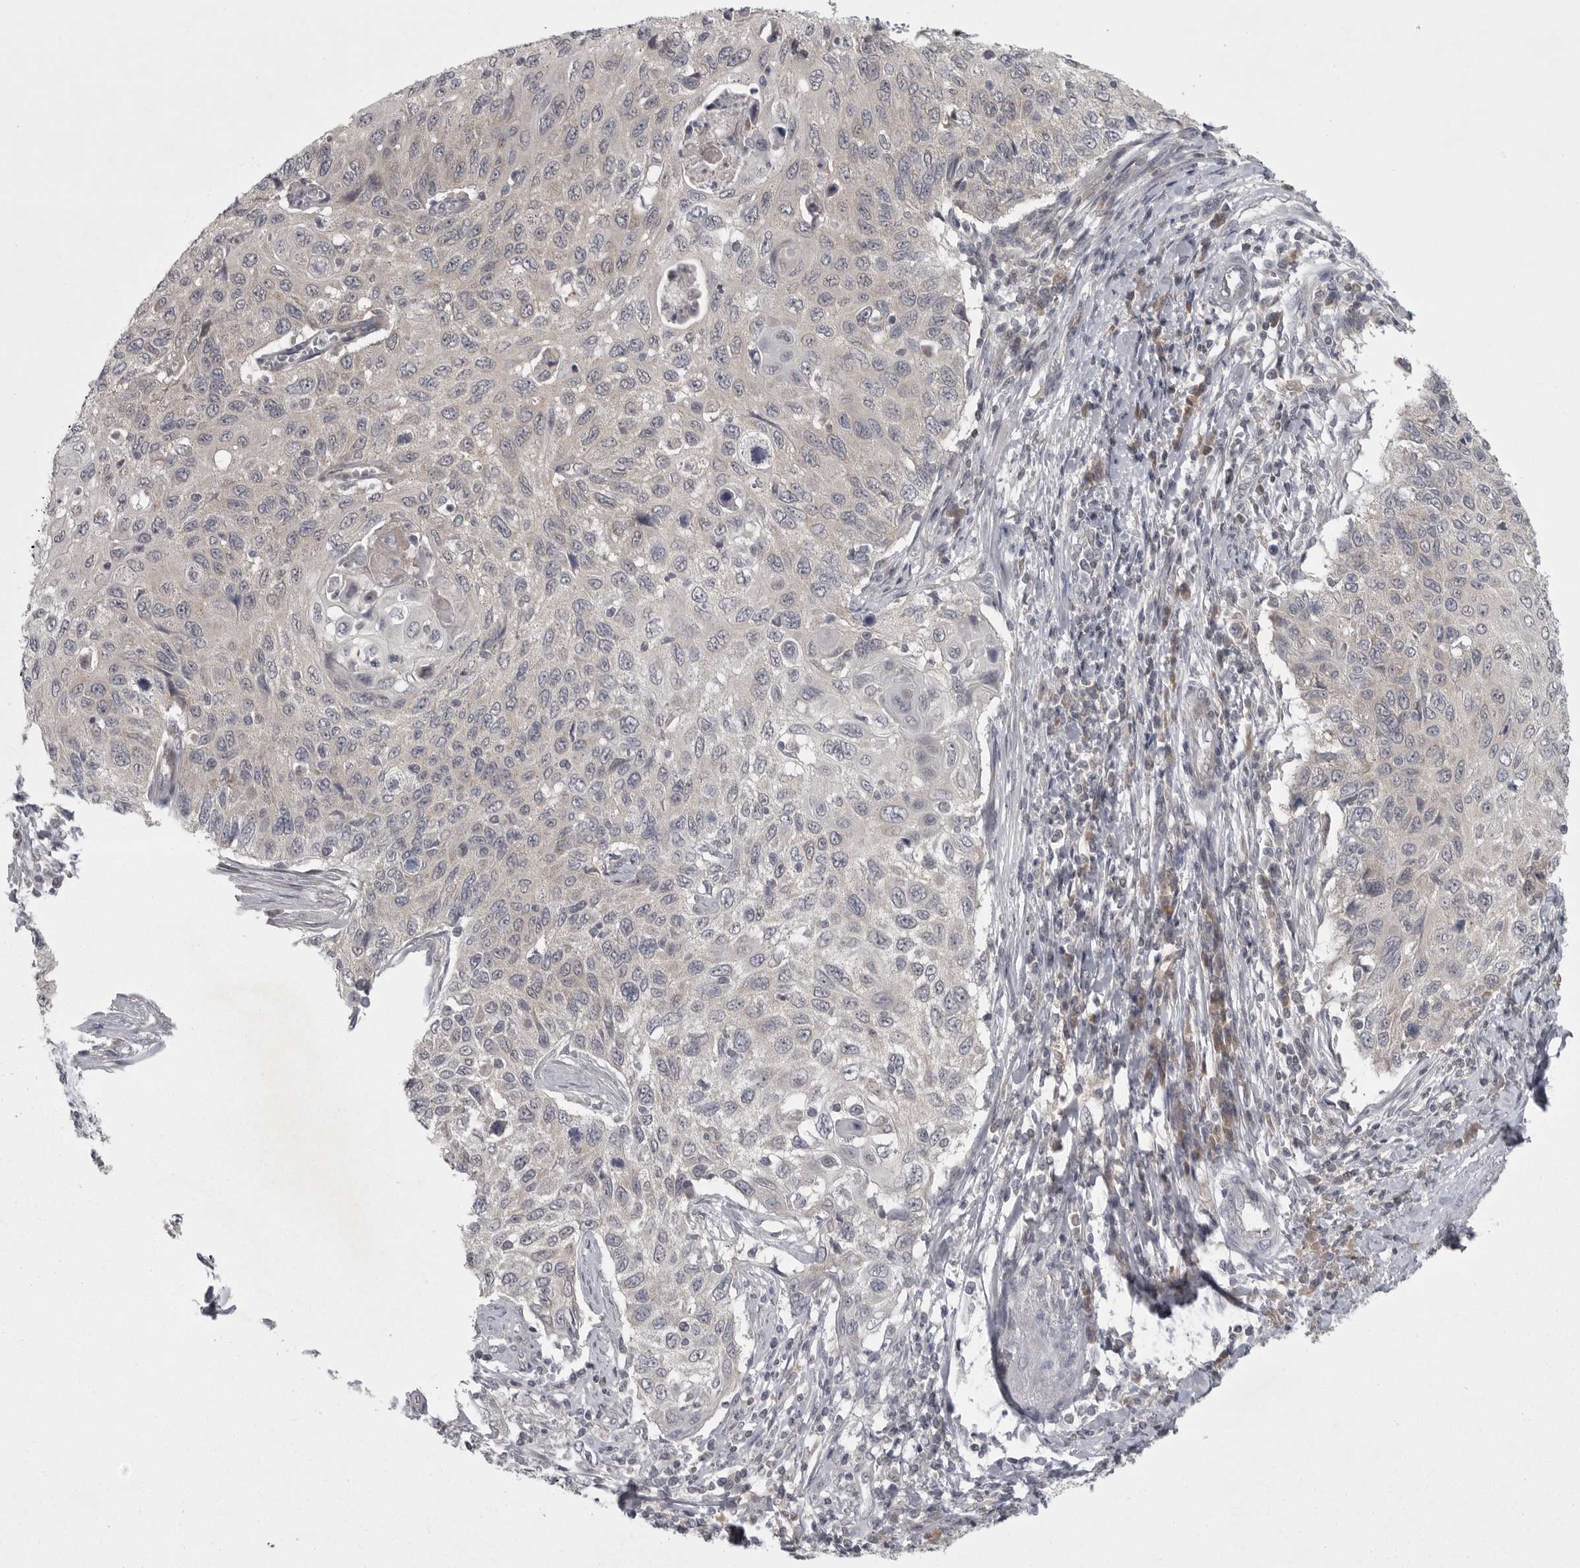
{"staining": {"intensity": "negative", "quantity": "none", "location": "none"}, "tissue": "cervical cancer", "cell_type": "Tumor cells", "image_type": "cancer", "snomed": [{"axis": "morphology", "description": "Squamous cell carcinoma, NOS"}, {"axis": "topography", "description": "Cervix"}], "caption": "The image exhibits no significant staining in tumor cells of cervical cancer (squamous cell carcinoma).", "gene": "PHF13", "patient": {"sex": "female", "age": 70}}